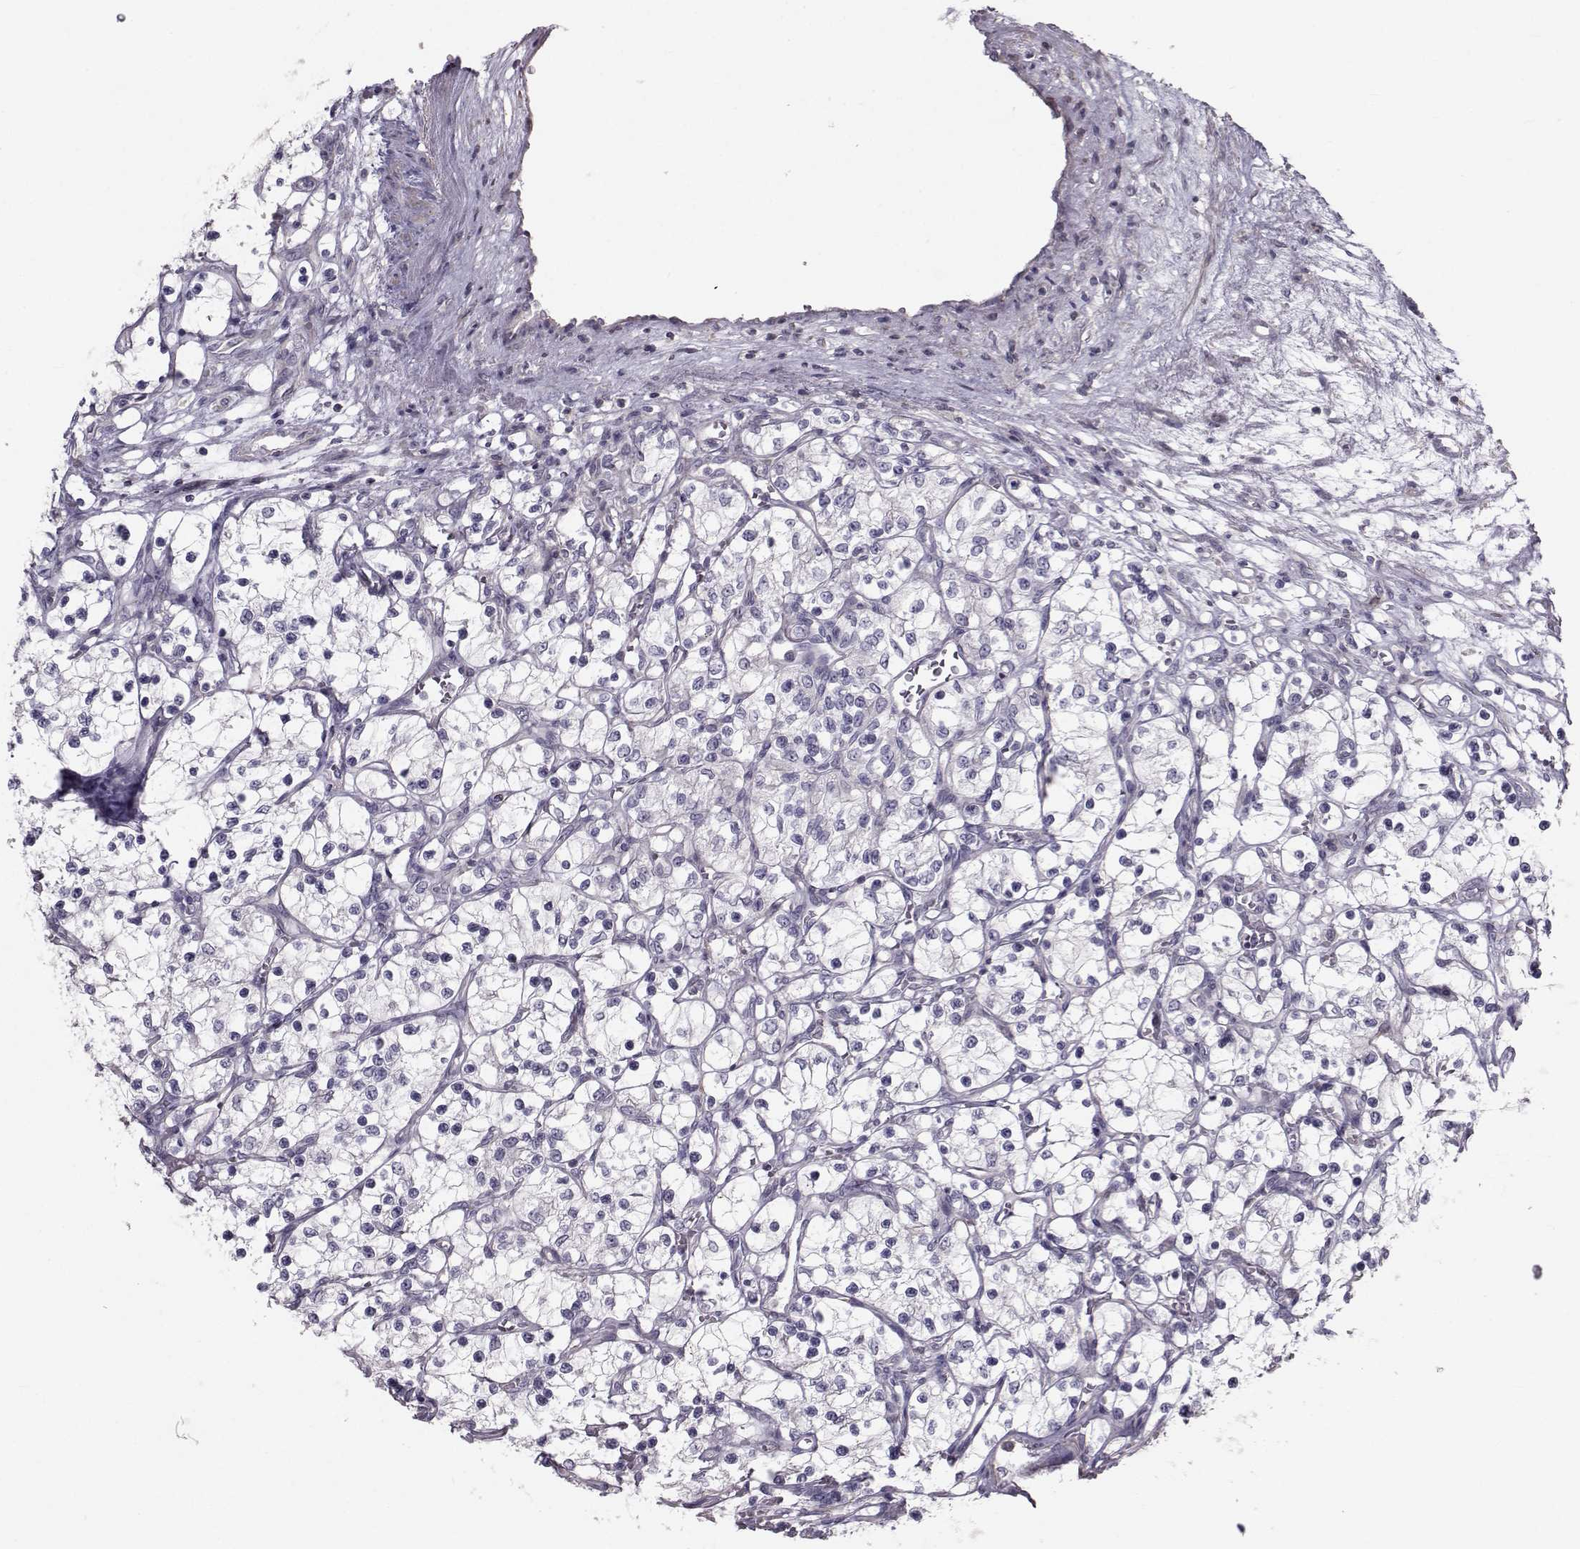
{"staining": {"intensity": "negative", "quantity": "none", "location": "none"}, "tissue": "renal cancer", "cell_type": "Tumor cells", "image_type": "cancer", "snomed": [{"axis": "morphology", "description": "Adenocarcinoma, NOS"}, {"axis": "topography", "description": "Kidney"}], "caption": "The photomicrograph shows no significant expression in tumor cells of adenocarcinoma (renal).", "gene": "GARIN3", "patient": {"sex": "female", "age": 69}}